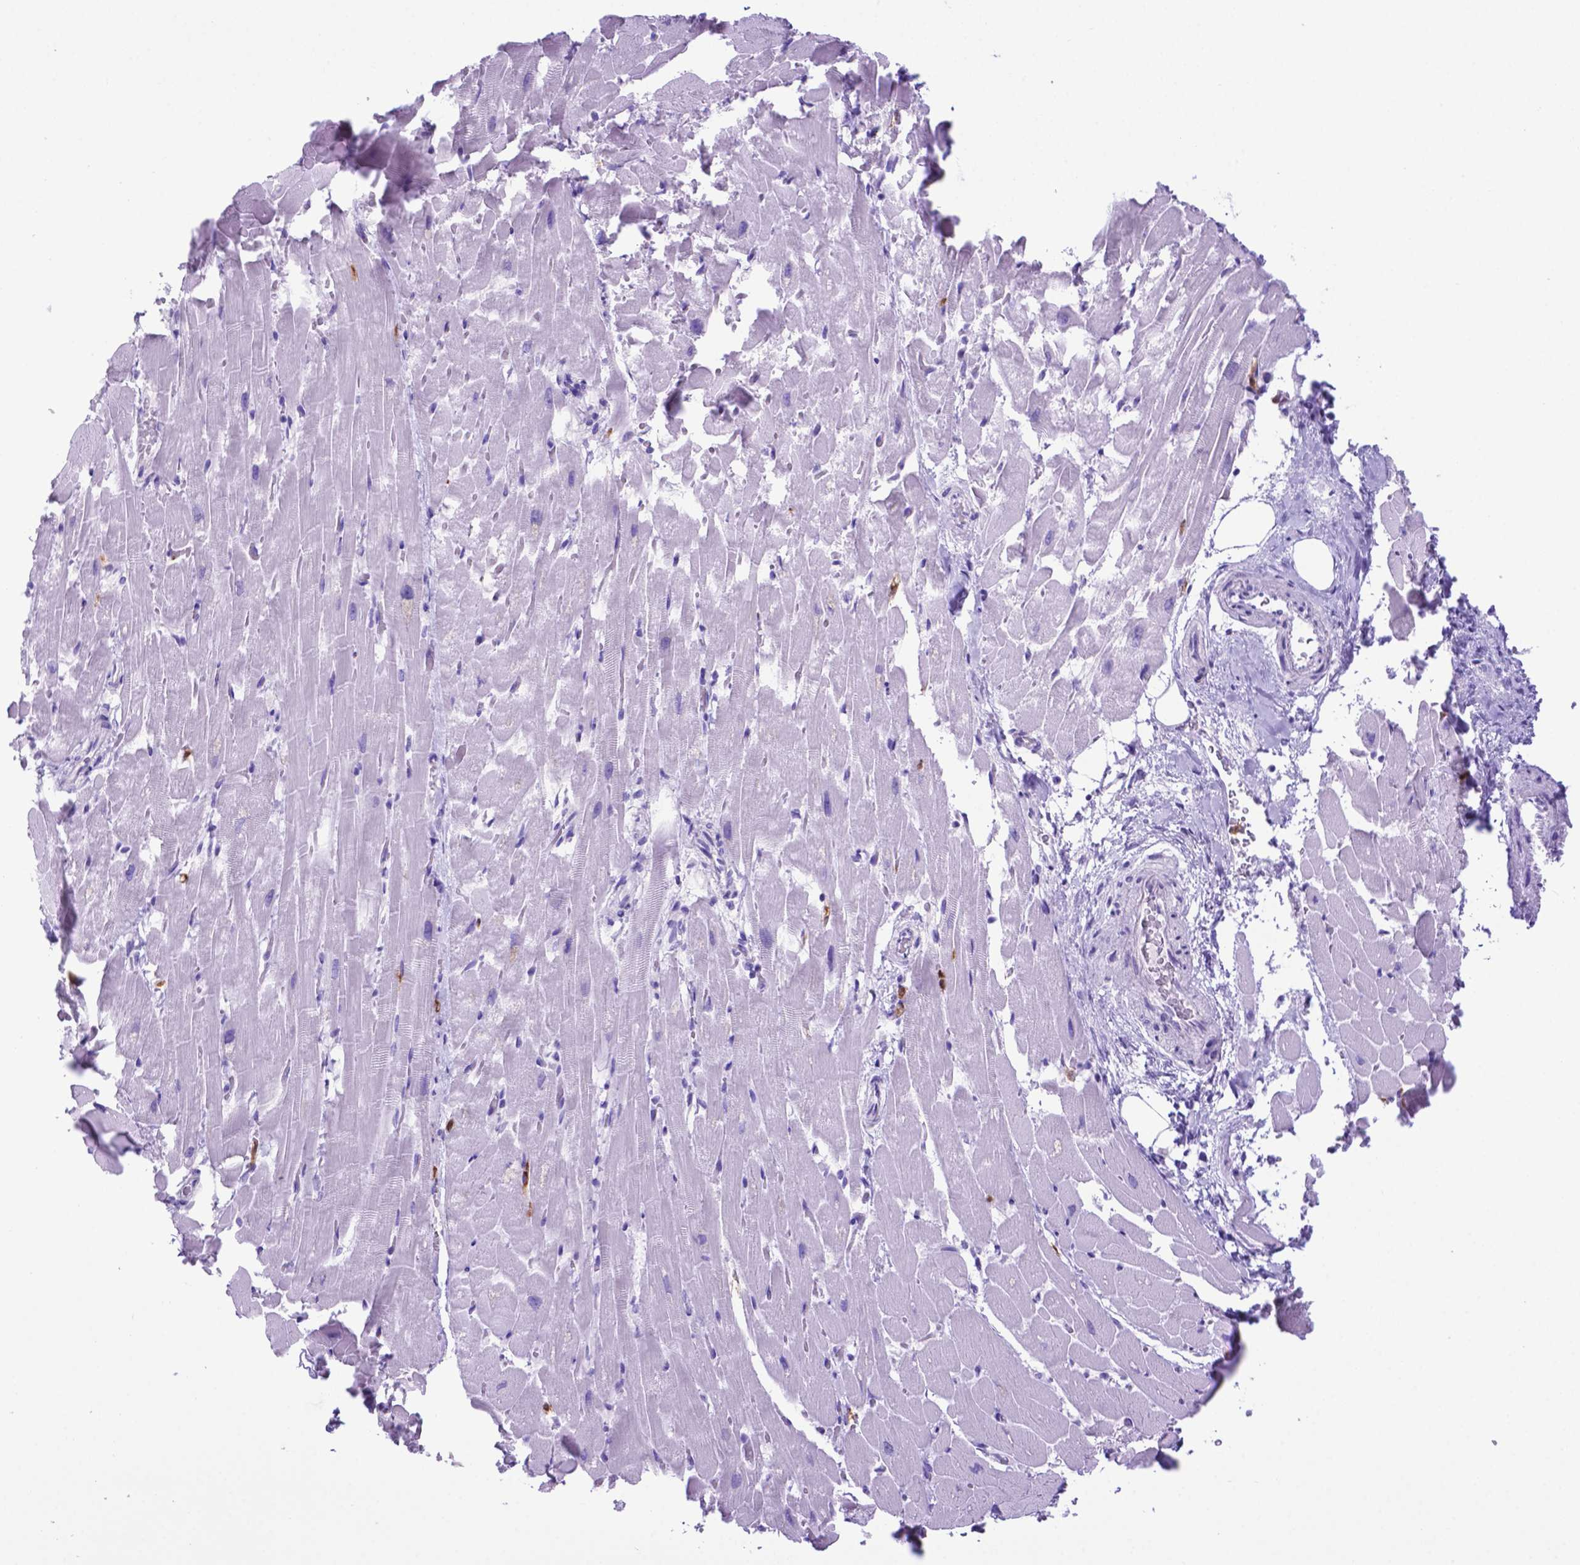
{"staining": {"intensity": "negative", "quantity": "none", "location": "none"}, "tissue": "heart muscle", "cell_type": "Cardiomyocytes", "image_type": "normal", "snomed": [{"axis": "morphology", "description": "Normal tissue, NOS"}, {"axis": "topography", "description": "Heart"}], "caption": "This is an immunohistochemistry (IHC) micrograph of normal human heart muscle. There is no staining in cardiomyocytes.", "gene": "LZTR1", "patient": {"sex": "male", "age": 37}}